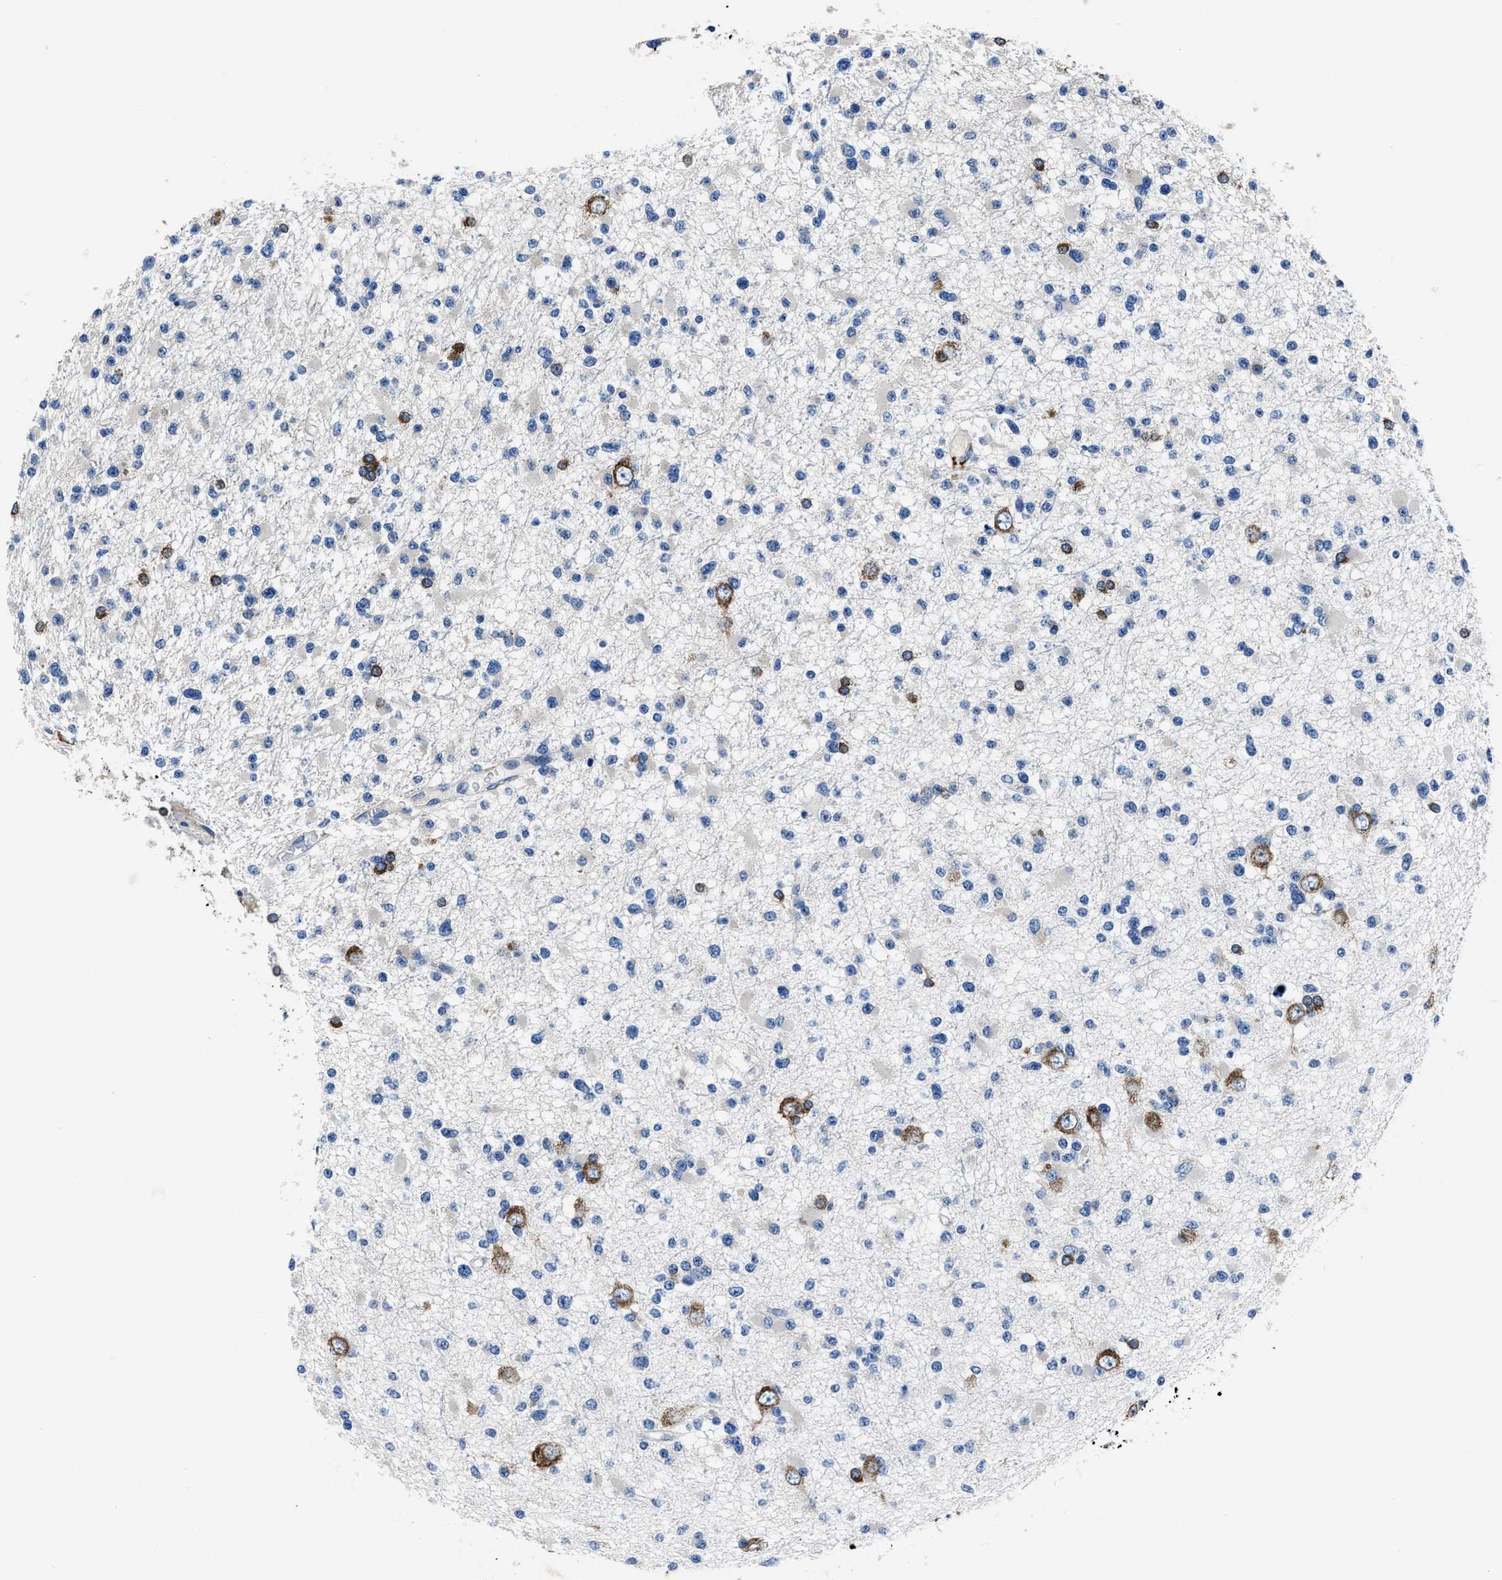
{"staining": {"intensity": "strong", "quantity": "<25%", "location": "cytoplasmic/membranous"}, "tissue": "glioma", "cell_type": "Tumor cells", "image_type": "cancer", "snomed": [{"axis": "morphology", "description": "Glioma, malignant, Low grade"}, {"axis": "topography", "description": "Brain"}], "caption": "DAB immunohistochemical staining of human malignant glioma (low-grade) demonstrates strong cytoplasmic/membranous protein positivity in approximately <25% of tumor cells.", "gene": "NACAD", "patient": {"sex": "female", "age": 22}}